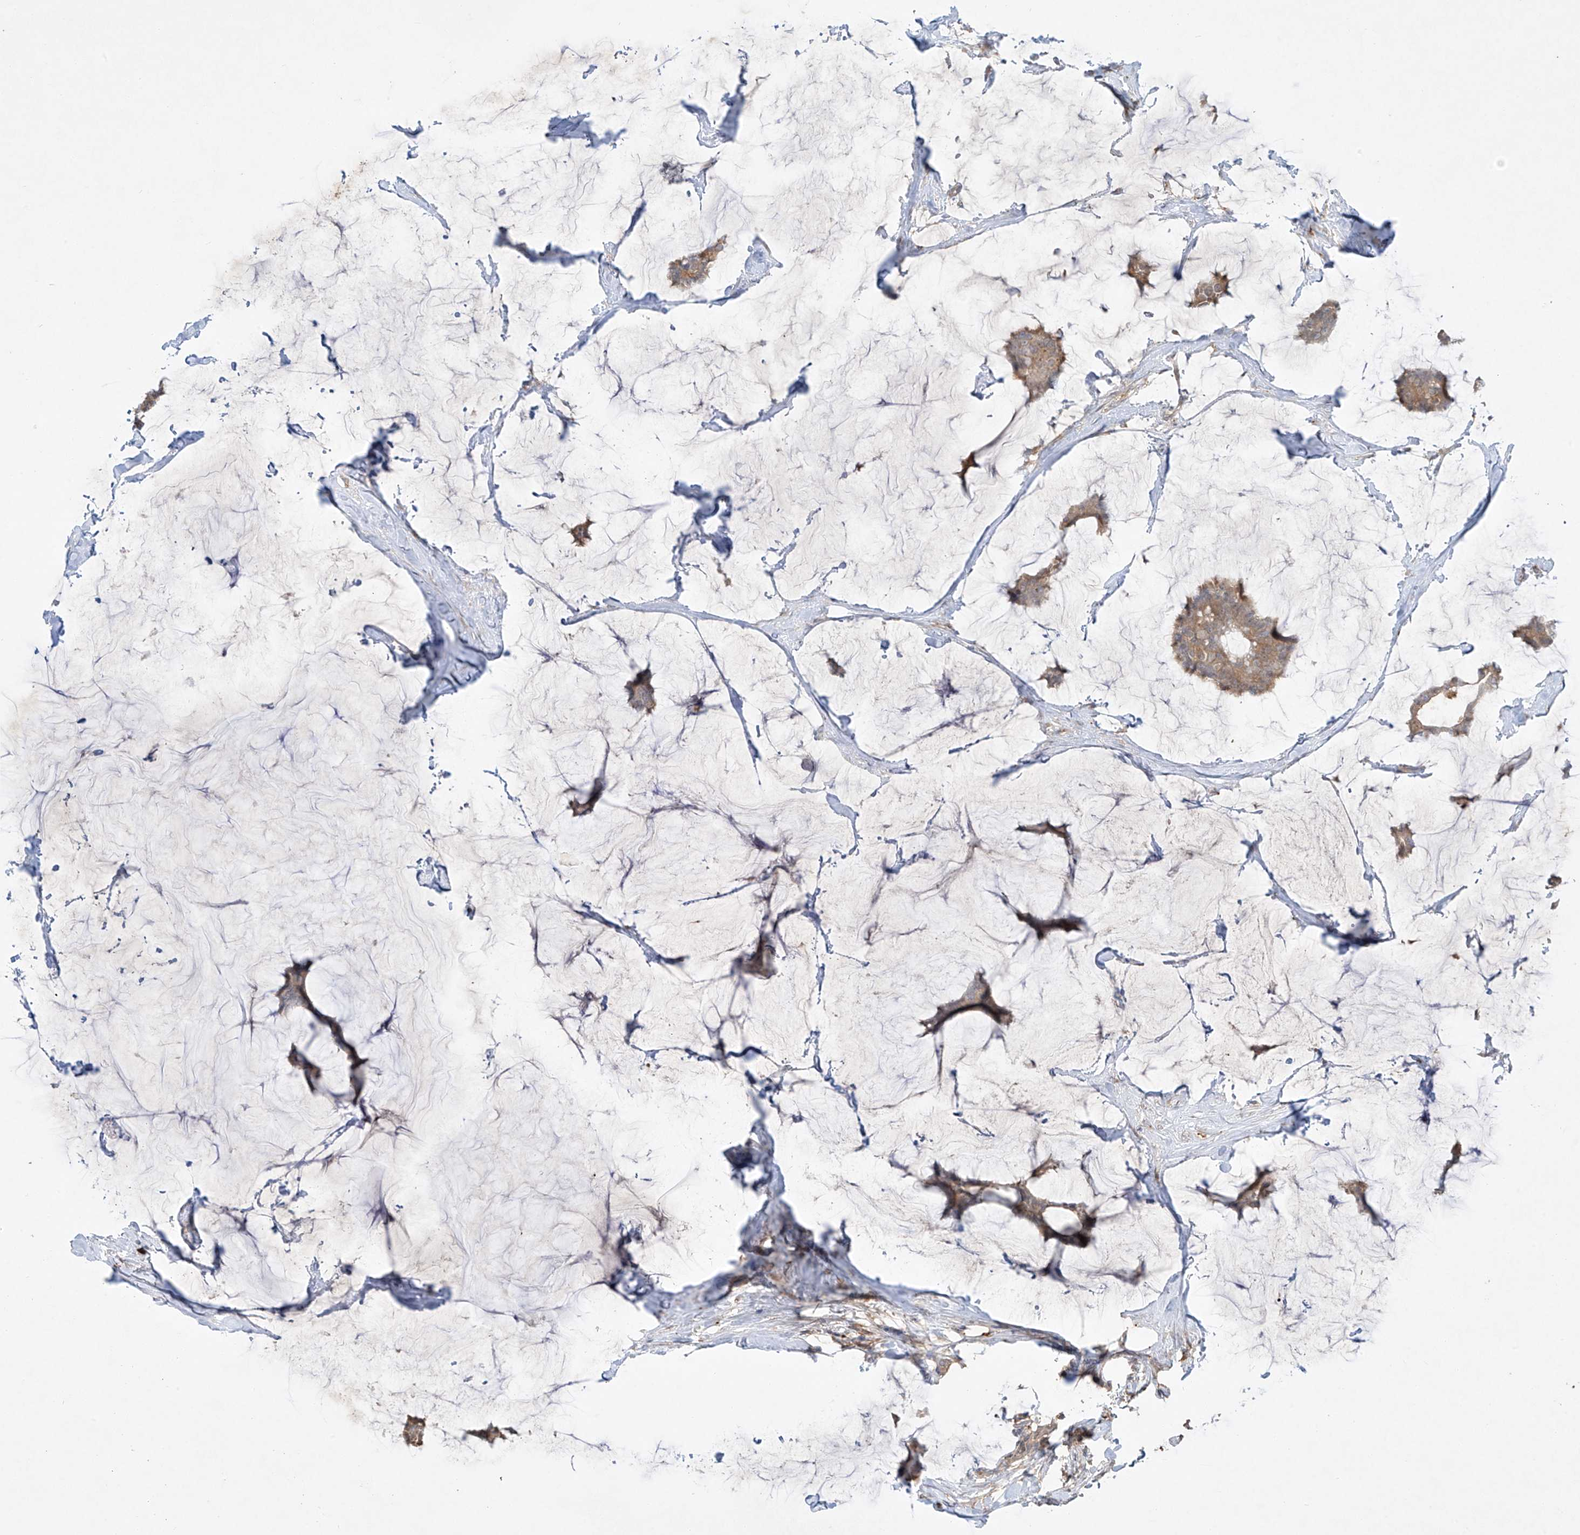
{"staining": {"intensity": "weak", "quantity": "25%-75%", "location": "cytoplasmic/membranous"}, "tissue": "breast cancer", "cell_type": "Tumor cells", "image_type": "cancer", "snomed": [{"axis": "morphology", "description": "Duct carcinoma"}, {"axis": "topography", "description": "Breast"}], "caption": "DAB (3,3'-diaminobenzidine) immunohistochemical staining of human breast intraductal carcinoma demonstrates weak cytoplasmic/membranous protein expression in about 25%-75% of tumor cells. Immunohistochemistry (ihc) stains the protein in brown and the nuclei are stained blue.", "gene": "LDAH", "patient": {"sex": "female", "age": 93}}